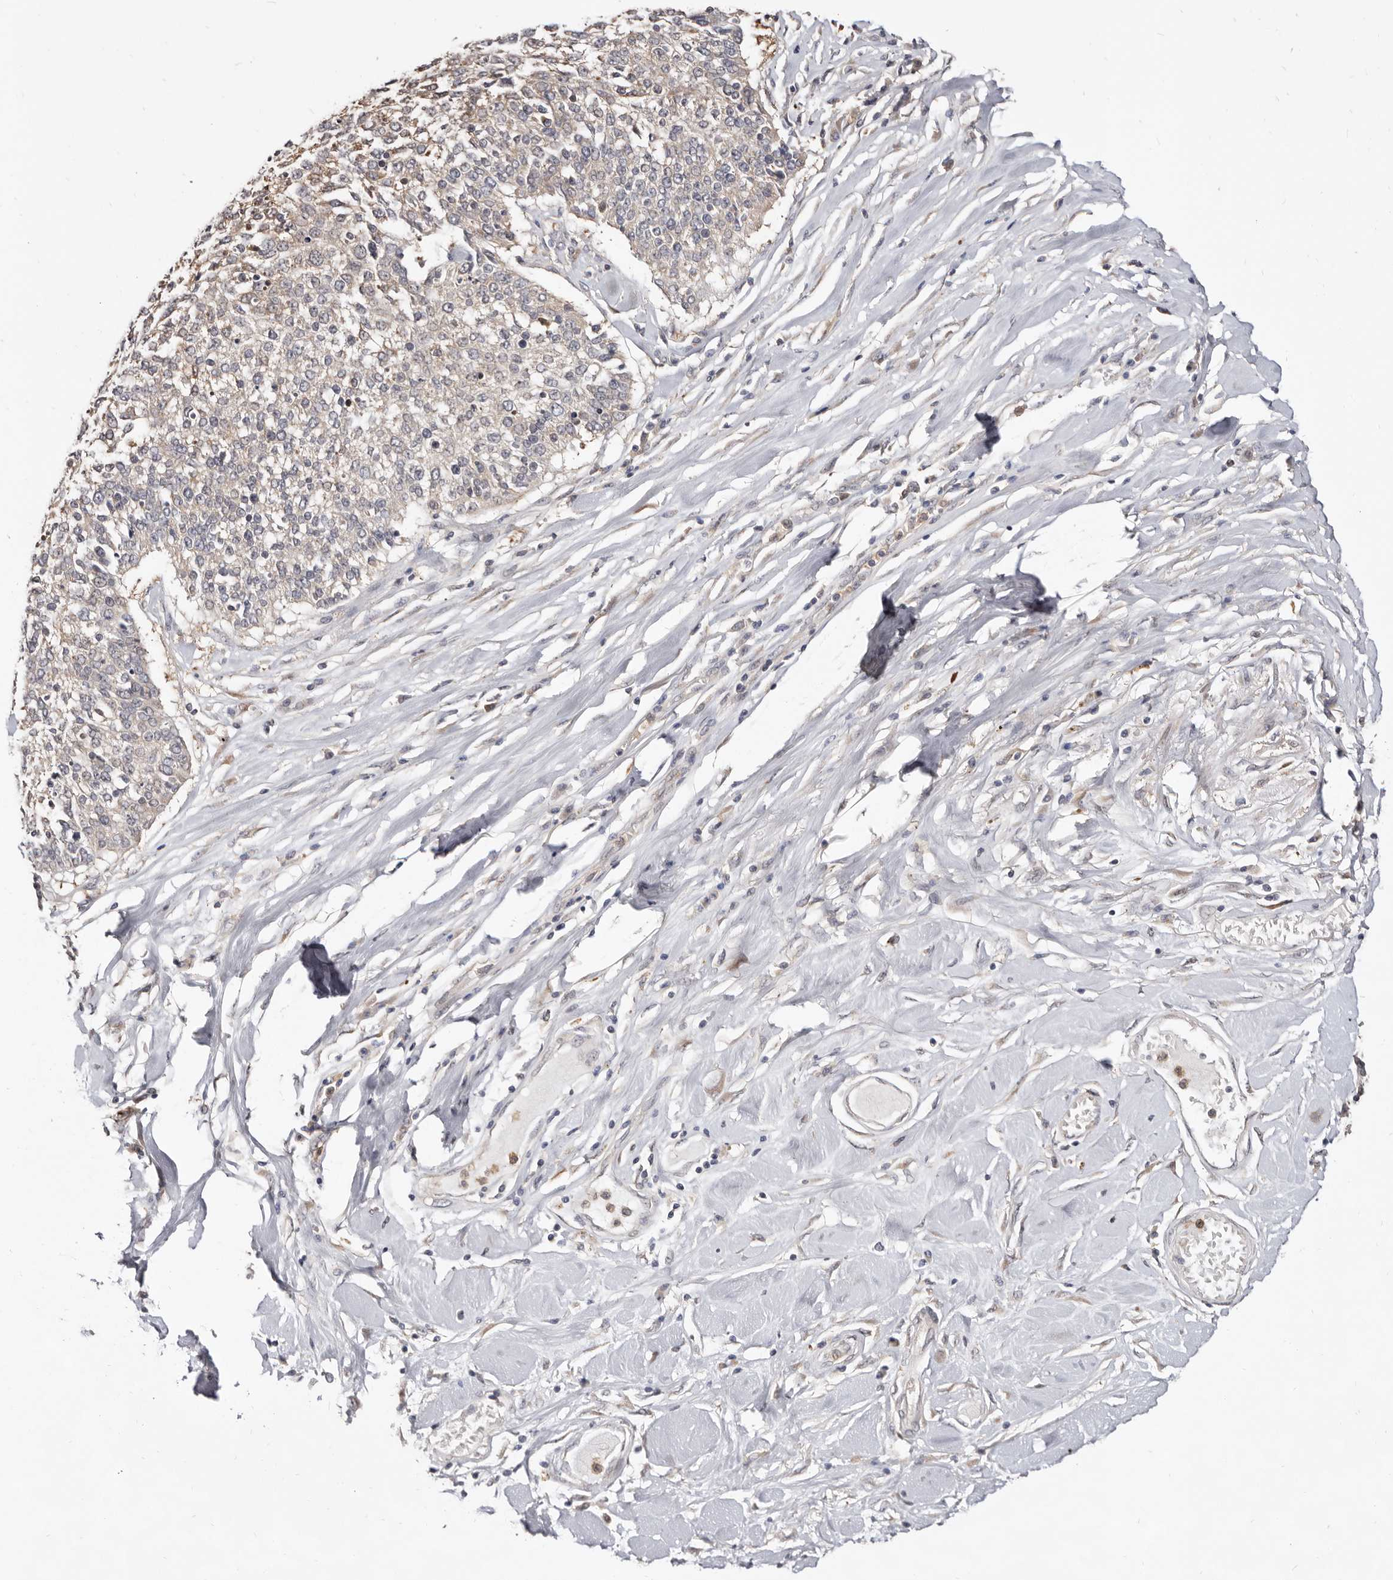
{"staining": {"intensity": "weak", "quantity": "<25%", "location": "cytoplasmic/membranous"}, "tissue": "lung cancer", "cell_type": "Tumor cells", "image_type": "cancer", "snomed": [{"axis": "morphology", "description": "Normal tissue, NOS"}, {"axis": "morphology", "description": "Squamous cell carcinoma, NOS"}, {"axis": "topography", "description": "Cartilage tissue"}, {"axis": "topography", "description": "Bronchus"}, {"axis": "topography", "description": "Lung"}, {"axis": "topography", "description": "Peripheral nerve tissue"}], "caption": "Lung squamous cell carcinoma stained for a protein using IHC demonstrates no positivity tumor cells.", "gene": "TC2N", "patient": {"sex": "female", "age": 49}}